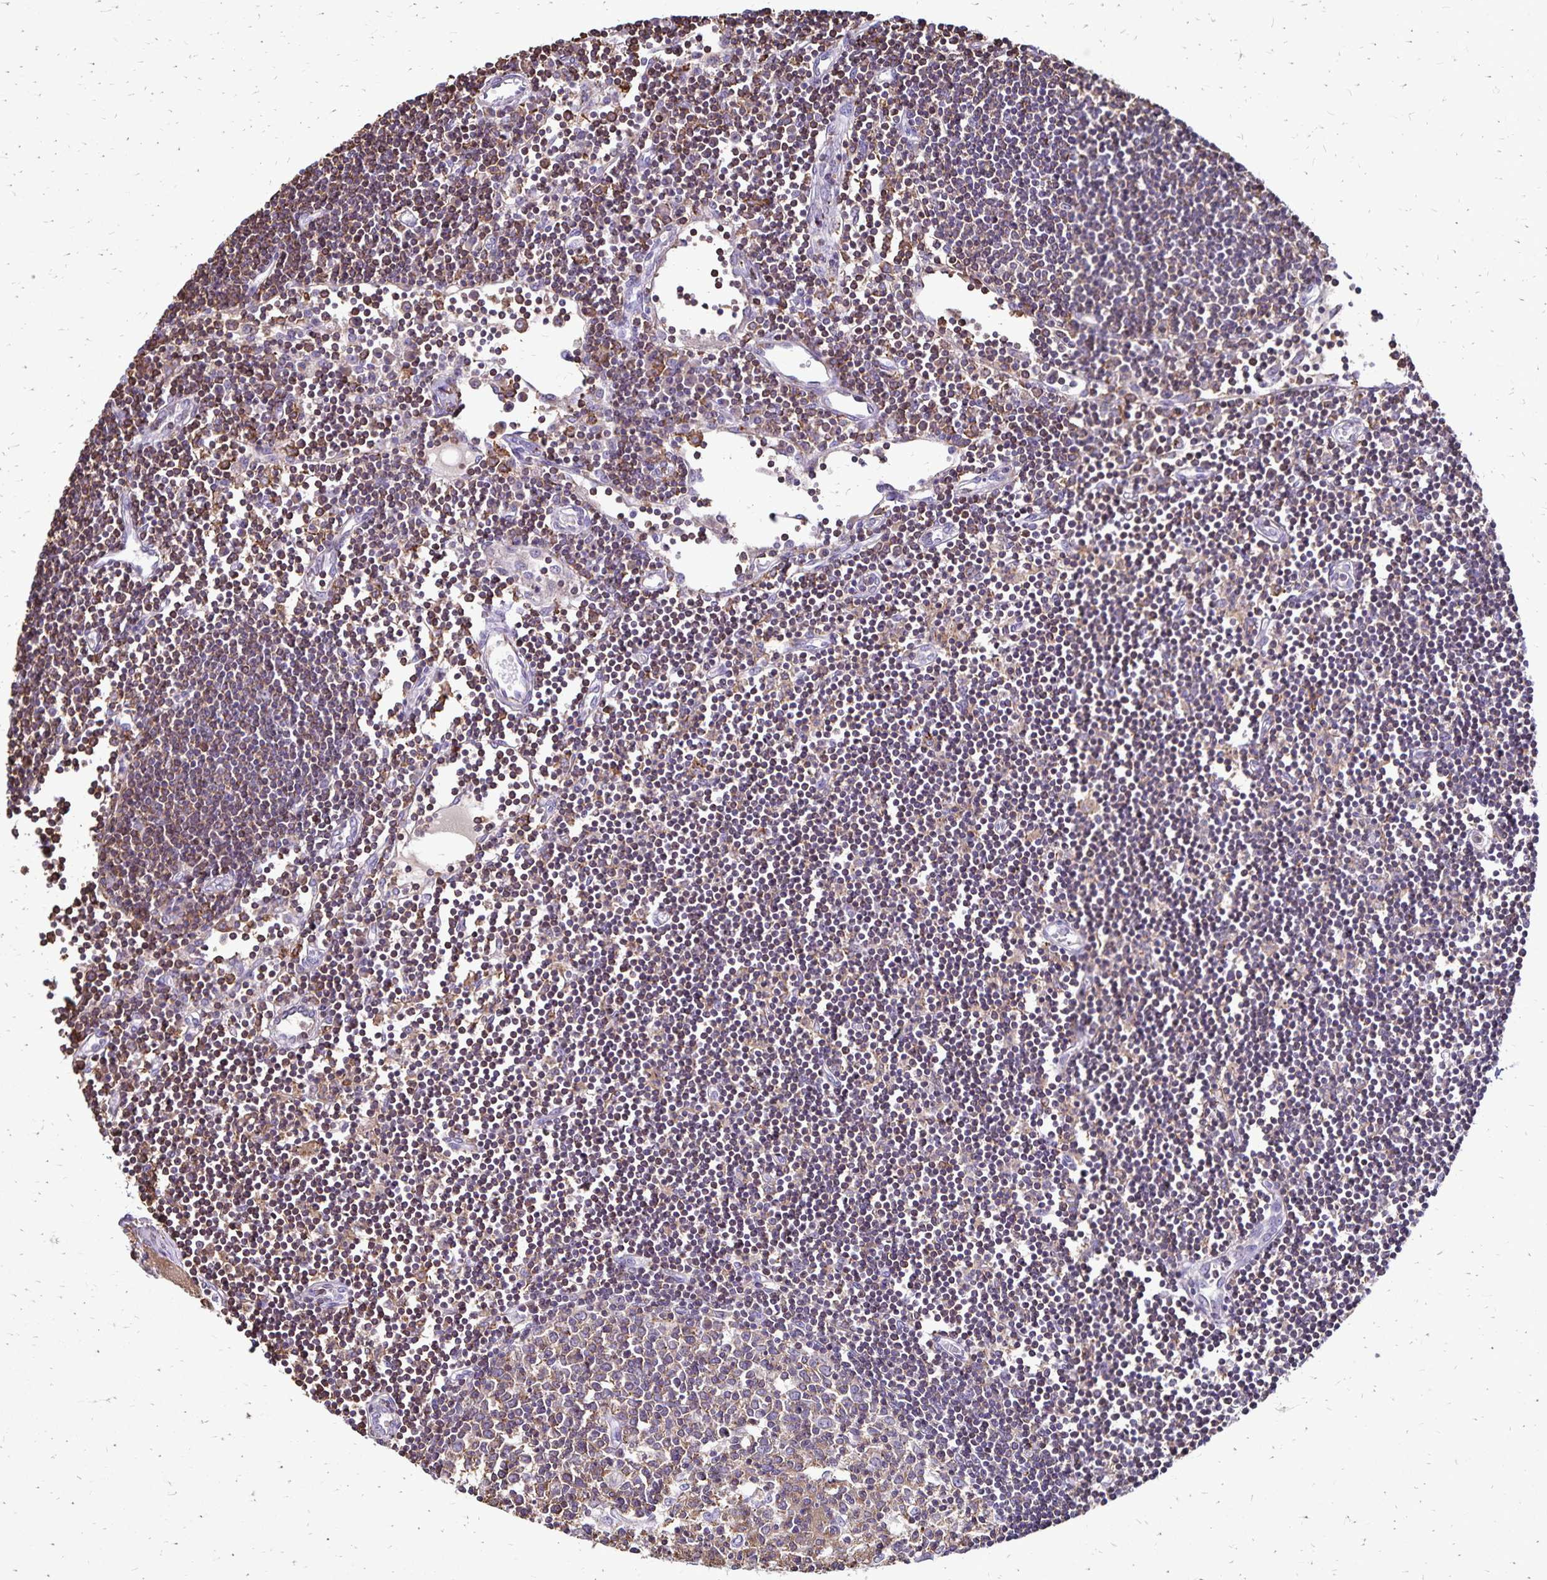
{"staining": {"intensity": "moderate", "quantity": ">75%", "location": "cytoplasmic/membranous"}, "tissue": "lymph node", "cell_type": "Germinal center cells", "image_type": "normal", "snomed": [{"axis": "morphology", "description": "Normal tissue, NOS"}, {"axis": "topography", "description": "Lymph node"}], "caption": "Moderate cytoplasmic/membranous protein expression is appreciated in about >75% of germinal center cells in lymph node.", "gene": "NAGPA", "patient": {"sex": "female", "age": 65}}